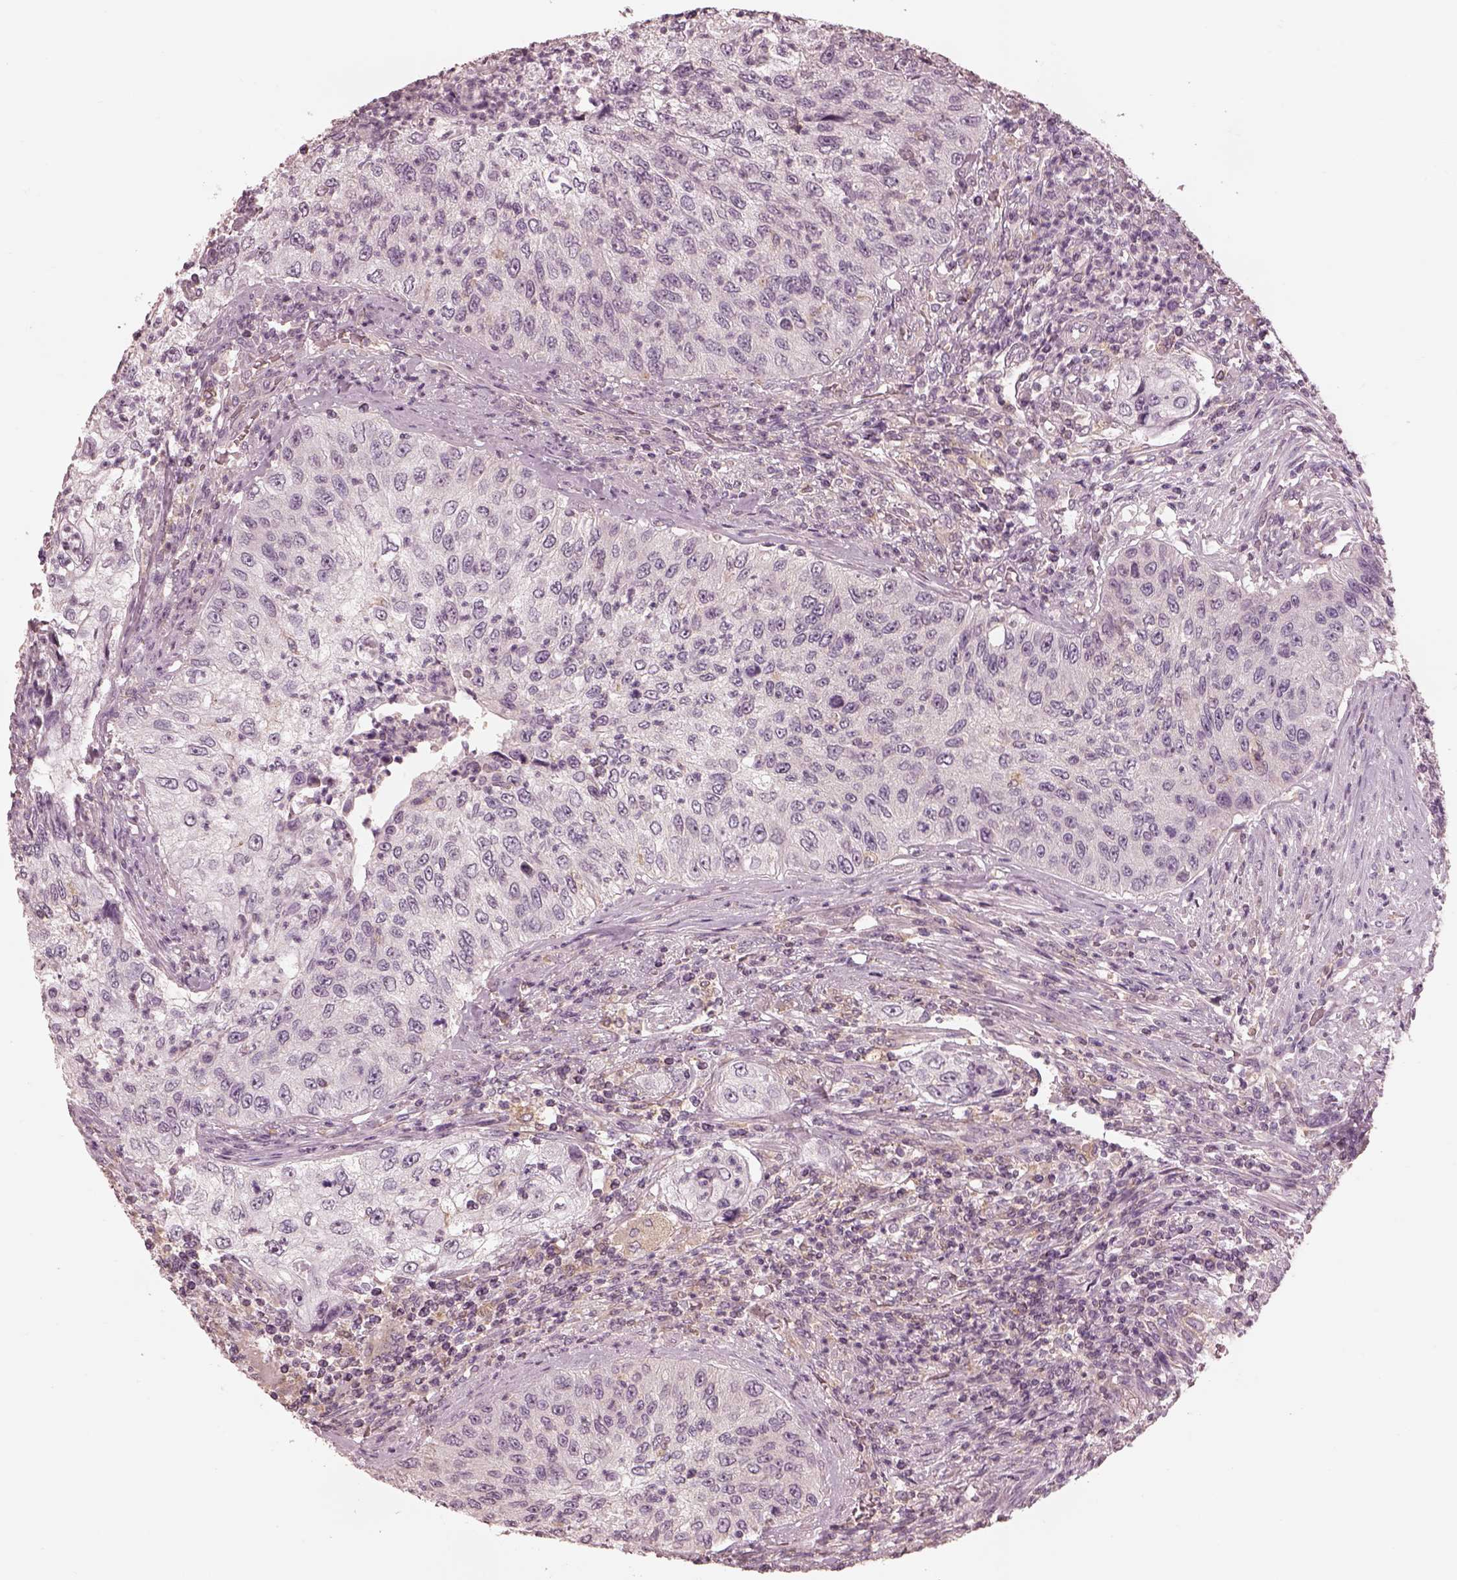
{"staining": {"intensity": "negative", "quantity": "none", "location": "none"}, "tissue": "urothelial cancer", "cell_type": "Tumor cells", "image_type": "cancer", "snomed": [{"axis": "morphology", "description": "Urothelial carcinoma, High grade"}, {"axis": "topography", "description": "Urinary bladder"}], "caption": "IHC photomicrograph of neoplastic tissue: urothelial cancer stained with DAB shows no significant protein staining in tumor cells. Brightfield microscopy of IHC stained with DAB (3,3'-diaminobenzidine) (brown) and hematoxylin (blue), captured at high magnification.", "gene": "PRKACG", "patient": {"sex": "female", "age": 60}}